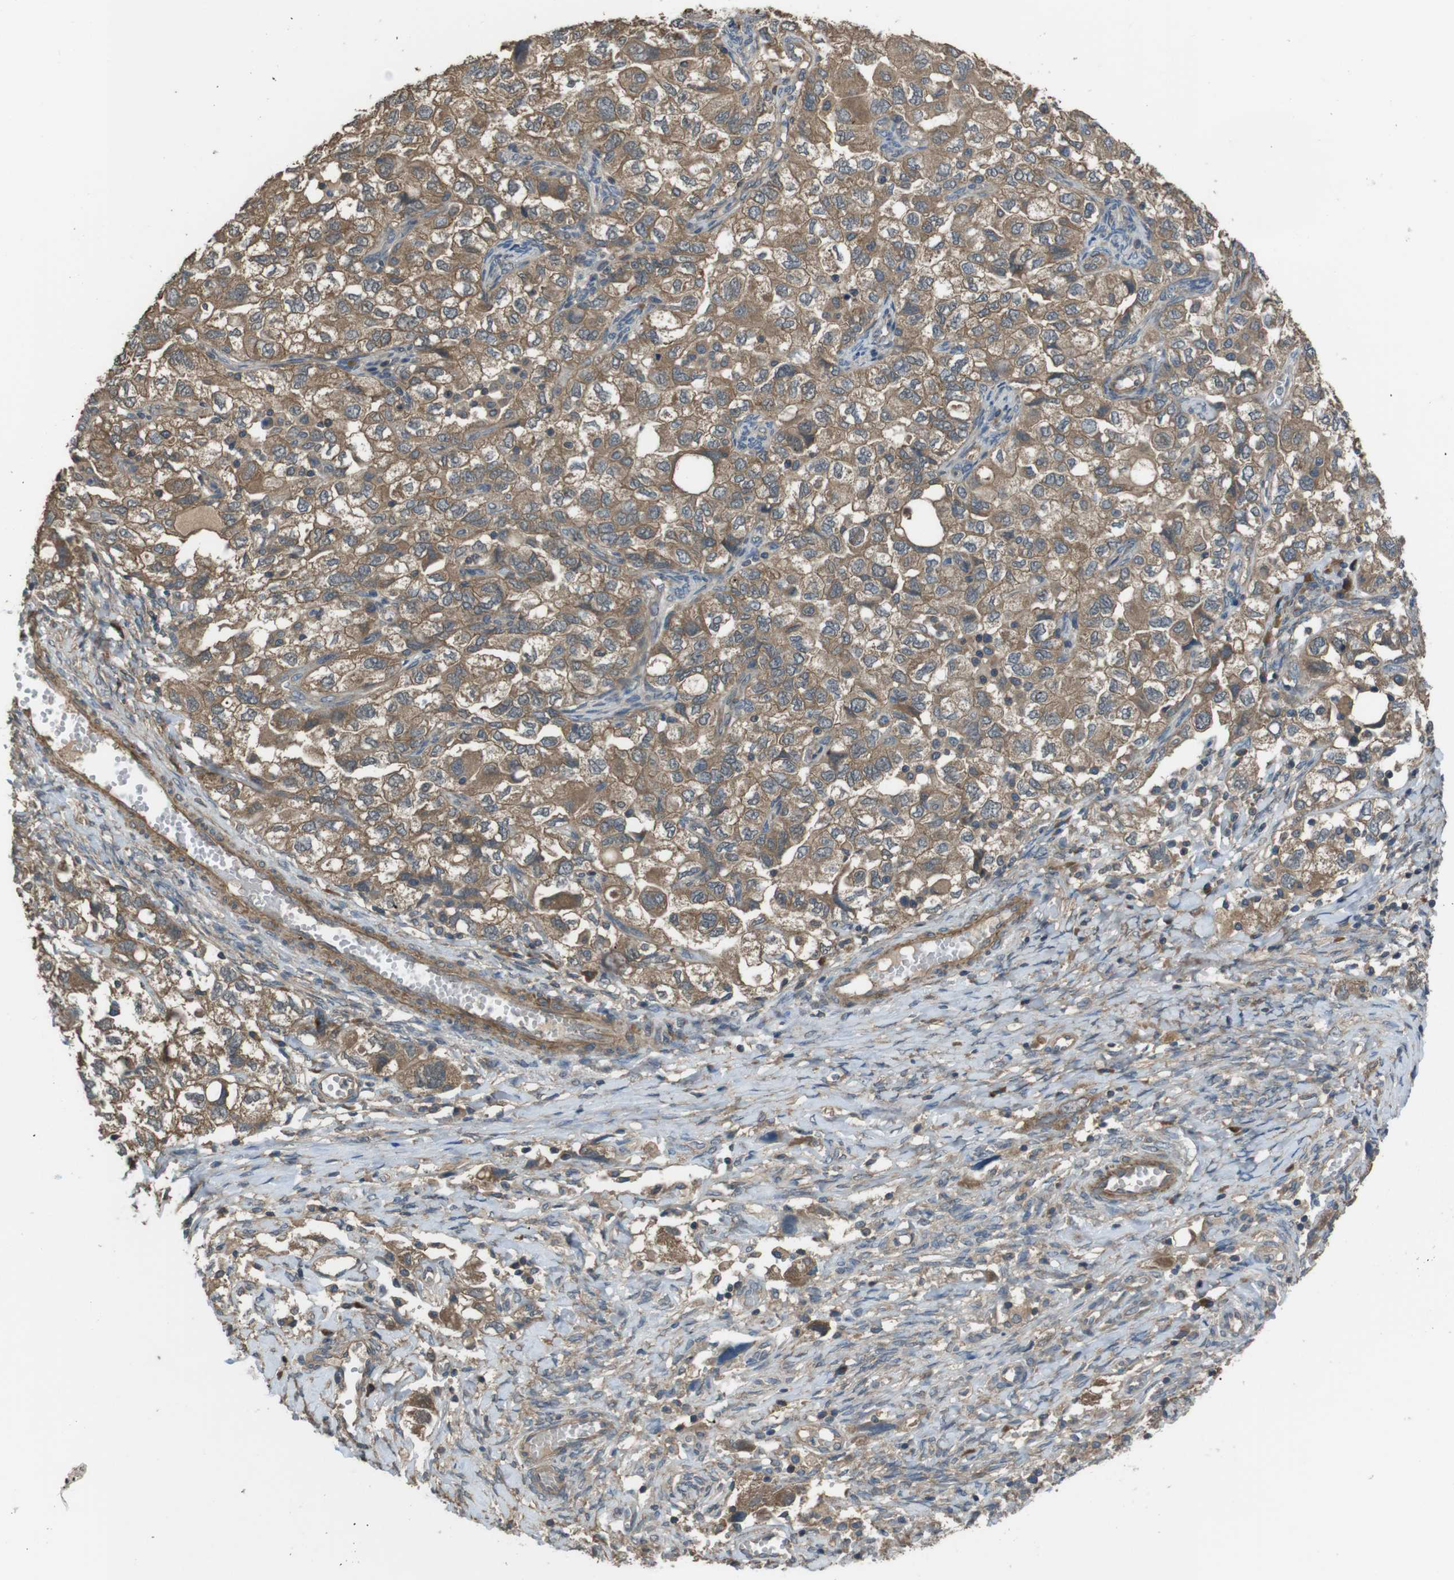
{"staining": {"intensity": "moderate", "quantity": ">75%", "location": "cytoplasmic/membranous"}, "tissue": "ovarian cancer", "cell_type": "Tumor cells", "image_type": "cancer", "snomed": [{"axis": "morphology", "description": "Carcinoma, NOS"}, {"axis": "morphology", "description": "Cystadenocarcinoma, serous, NOS"}, {"axis": "topography", "description": "Ovary"}], "caption": "There is medium levels of moderate cytoplasmic/membranous expression in tumor cells of serous cystadenocarcinoma (ovarian), as demonstrated by immunohistochemical staining (brown color).", "gene": "FUT2", "patient": {"sex": "female", "age": 69}}